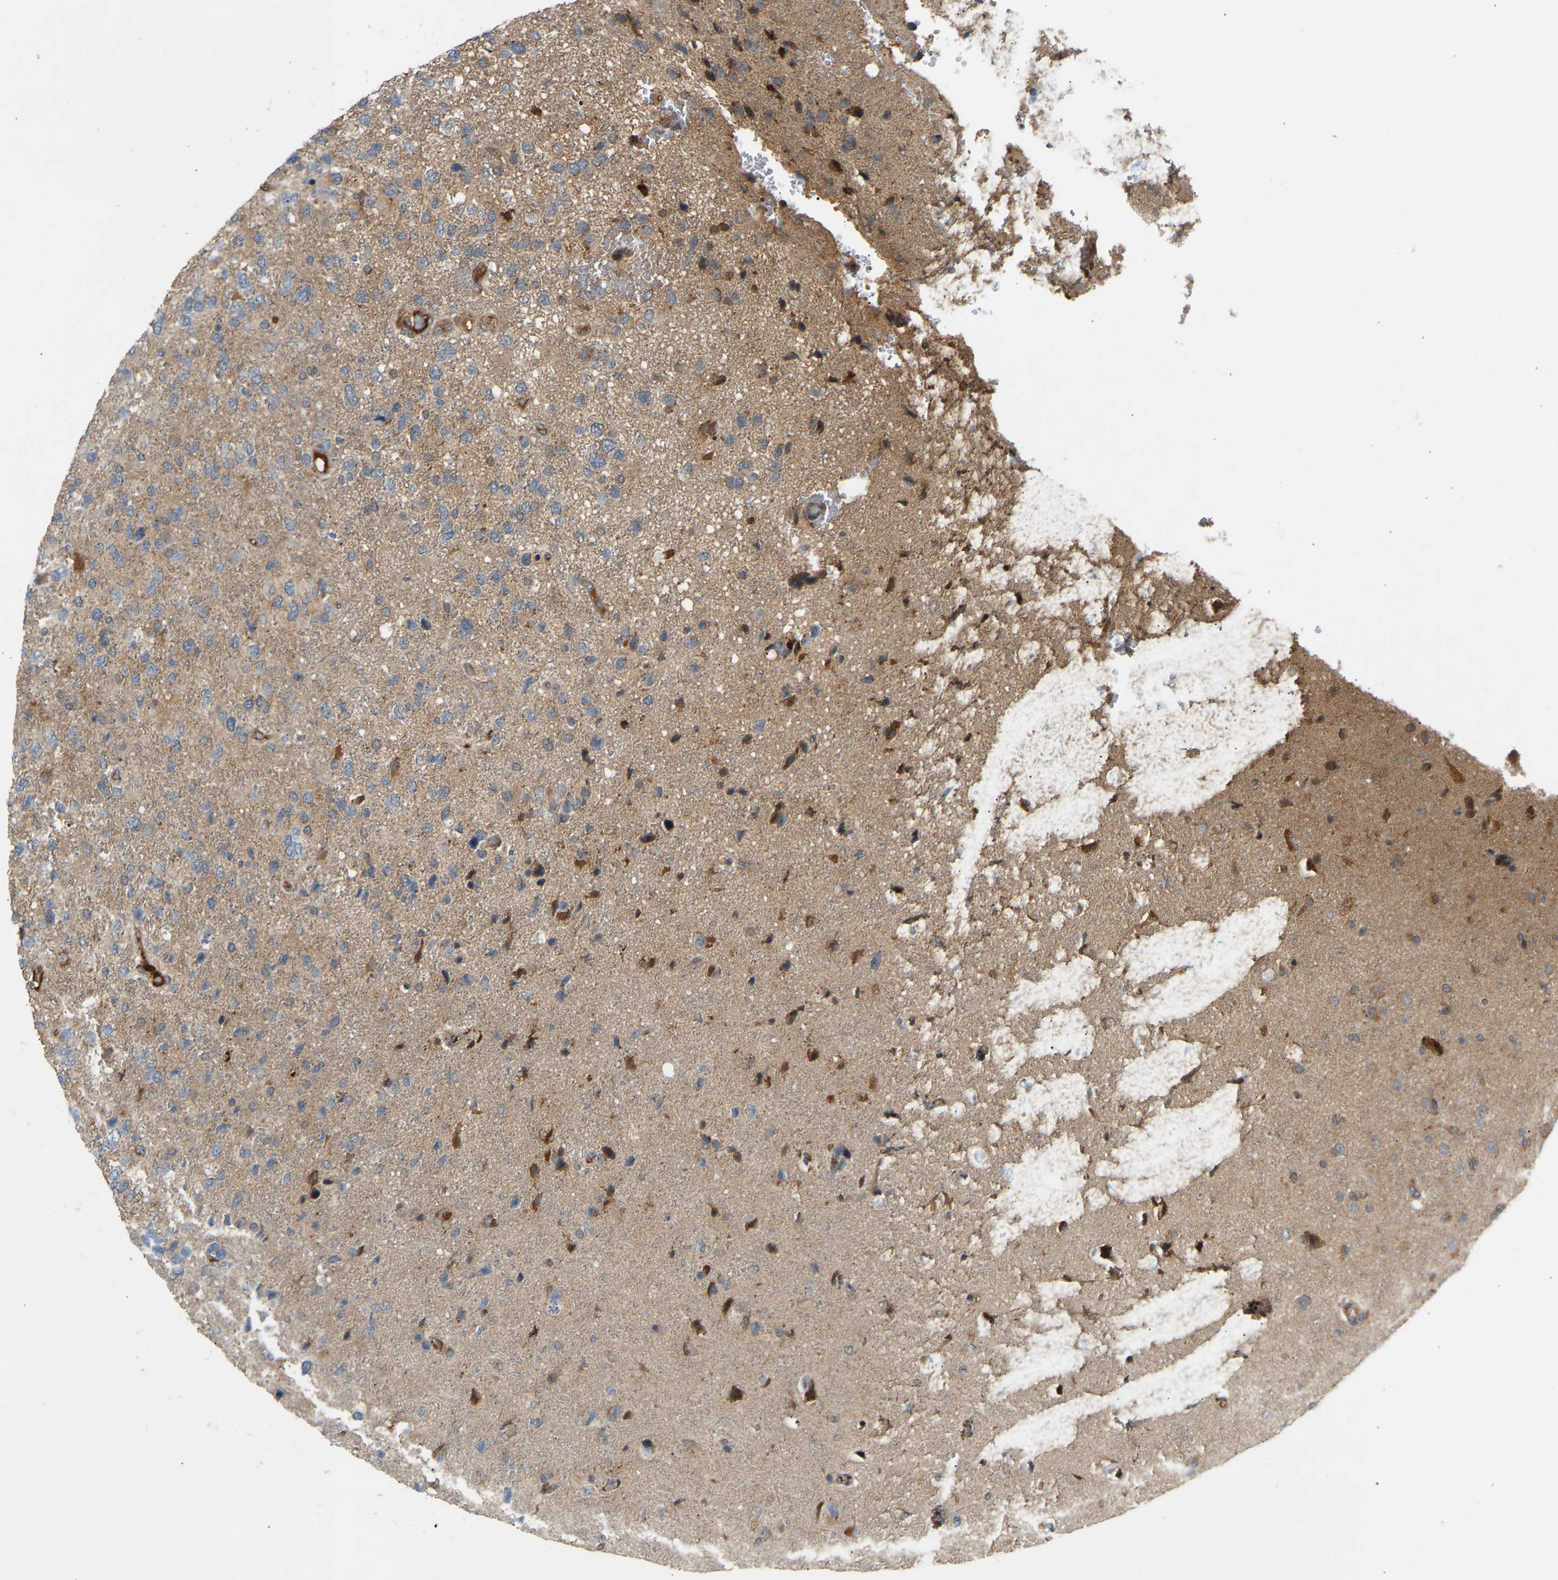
{"staining": {"intensity": "weak", "quantity": "<25%", "location": "cytoplasmic/membranous"}, "tissue": "glioma", "cell_type": "Tumor cells", "image_type": "cancer", "snomed": [{"axis": "morphology", "description": "Glioma, malignant, High grade"}, {"axis": "topography", "description": "Brain"}], "caption": "This is an IHC photomicrograph of malignant glioma (high-grade). There is no staining in tumor cells.", "gene": "PTCD1", "patient": {"sex": "female", "age": 58}}